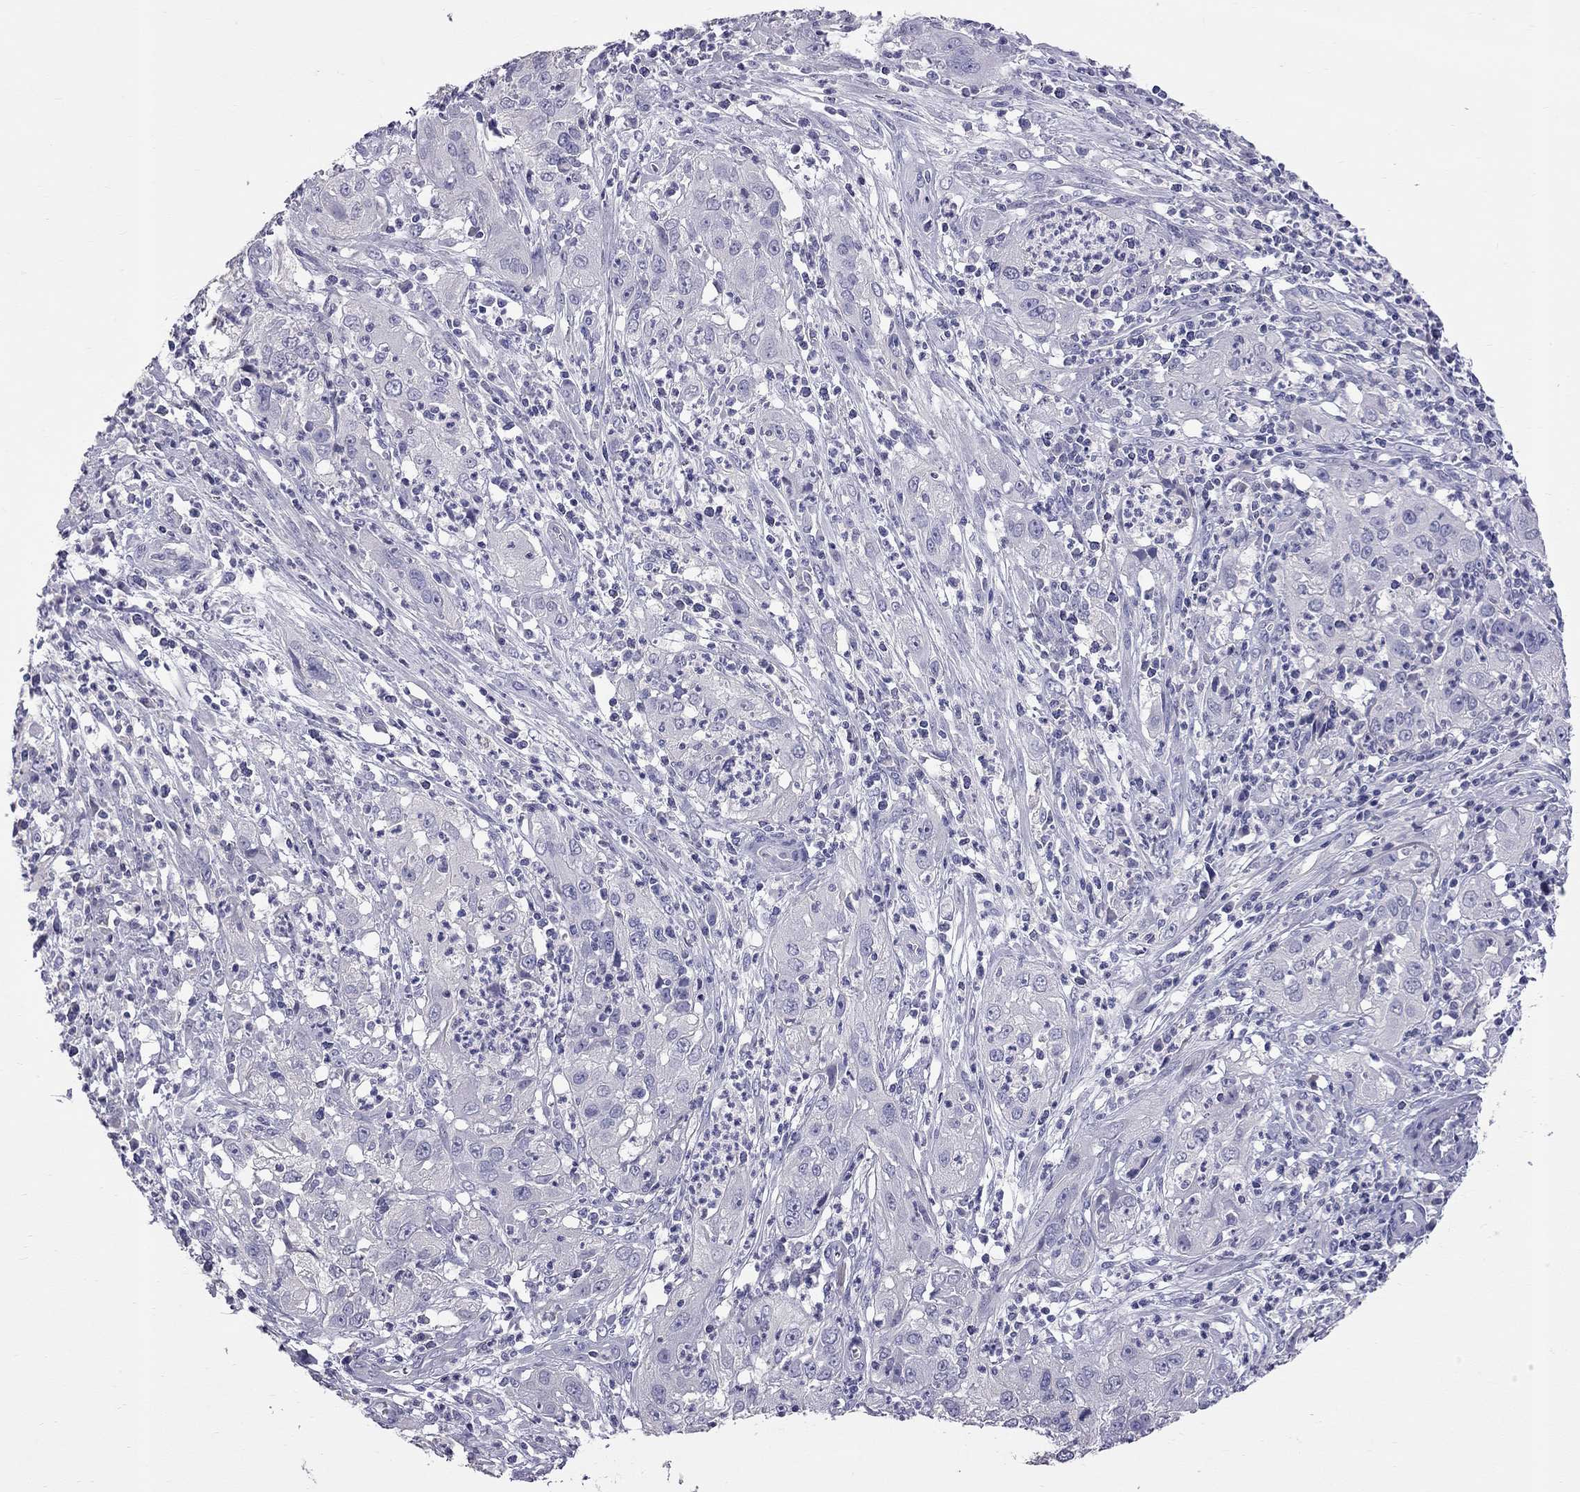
{"staining": {"intensity": "negative", "quantity": "none", "location": "none"}, "tissue": "cervical cancer", "cell_type": "Tumor cells", "image_type": "cancer", "snomed": [{"axis": "morphology", "description": "Squamous cell carcinoma, NOS"}, {"axis": "topography", "description": "Cervix"}], "caption": "A high-resolution histopathology image shows IHC staining of cervical squamous cell carcinoma, which displays no significant positivity in tumor cells.", "gene": "CFAP91", "patient": {"sex": "female", "age": 32}}